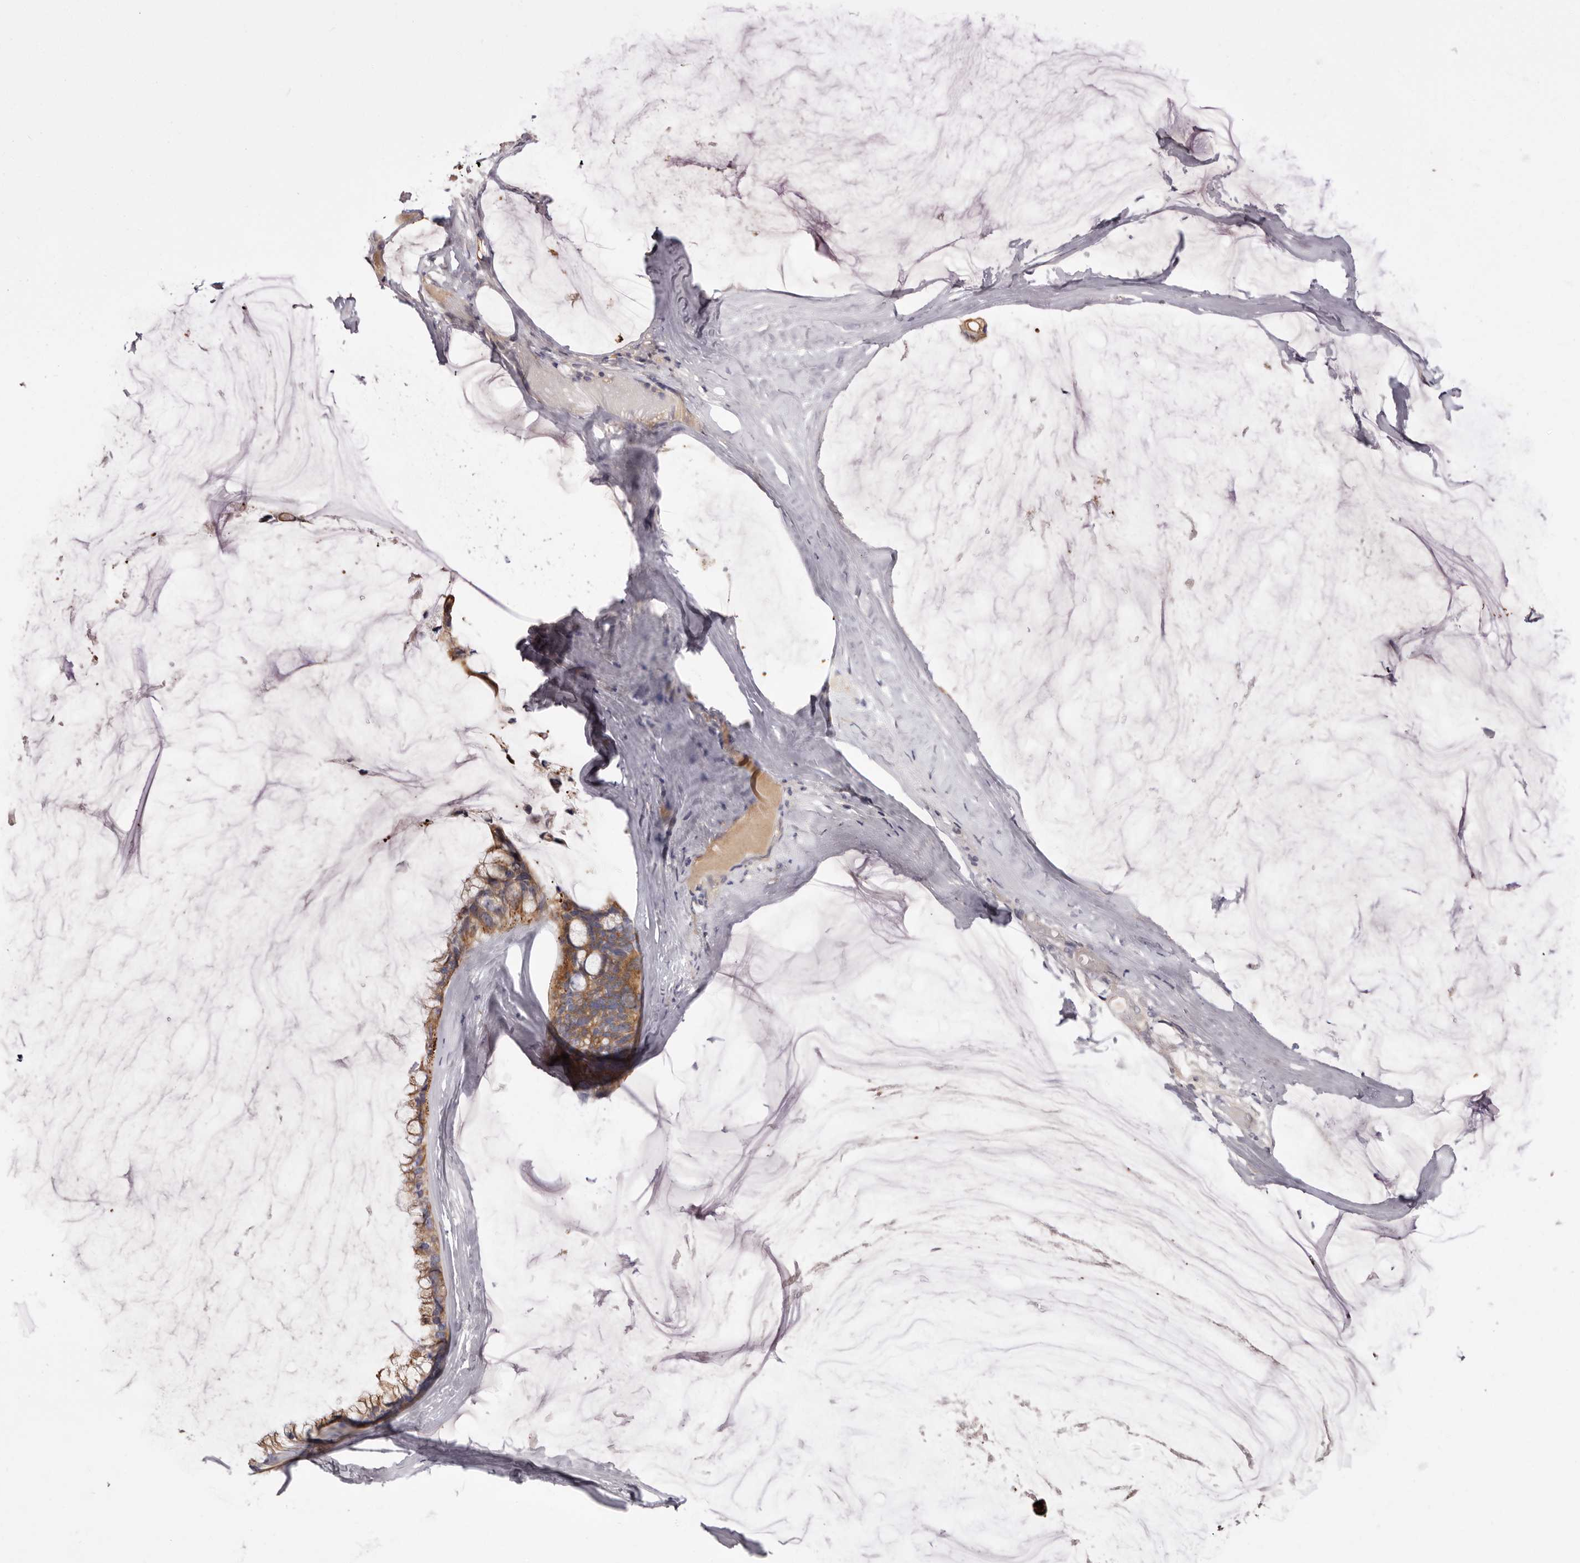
{"staining": {"intensity": "moderate", "quantity": ">75%", "location": "cytoplasmic/membranous"}, "tissue": "ovarian cancer", "cell_type": "Tumor cells", "image_type": "cancer", "snomed": [{"axis": "morphology", "description": "Cystadenocarcinoma, mucinous, NOS"}, {"axis": "topography", "description": "Ovary"}], "caption": "Ovarian mucinous cystadenocarcinoma stained with a protein marker exhibits moderate staining in tumor cells.", "gene": "STK16", "patient": {"sex": "female", "age": 39}}